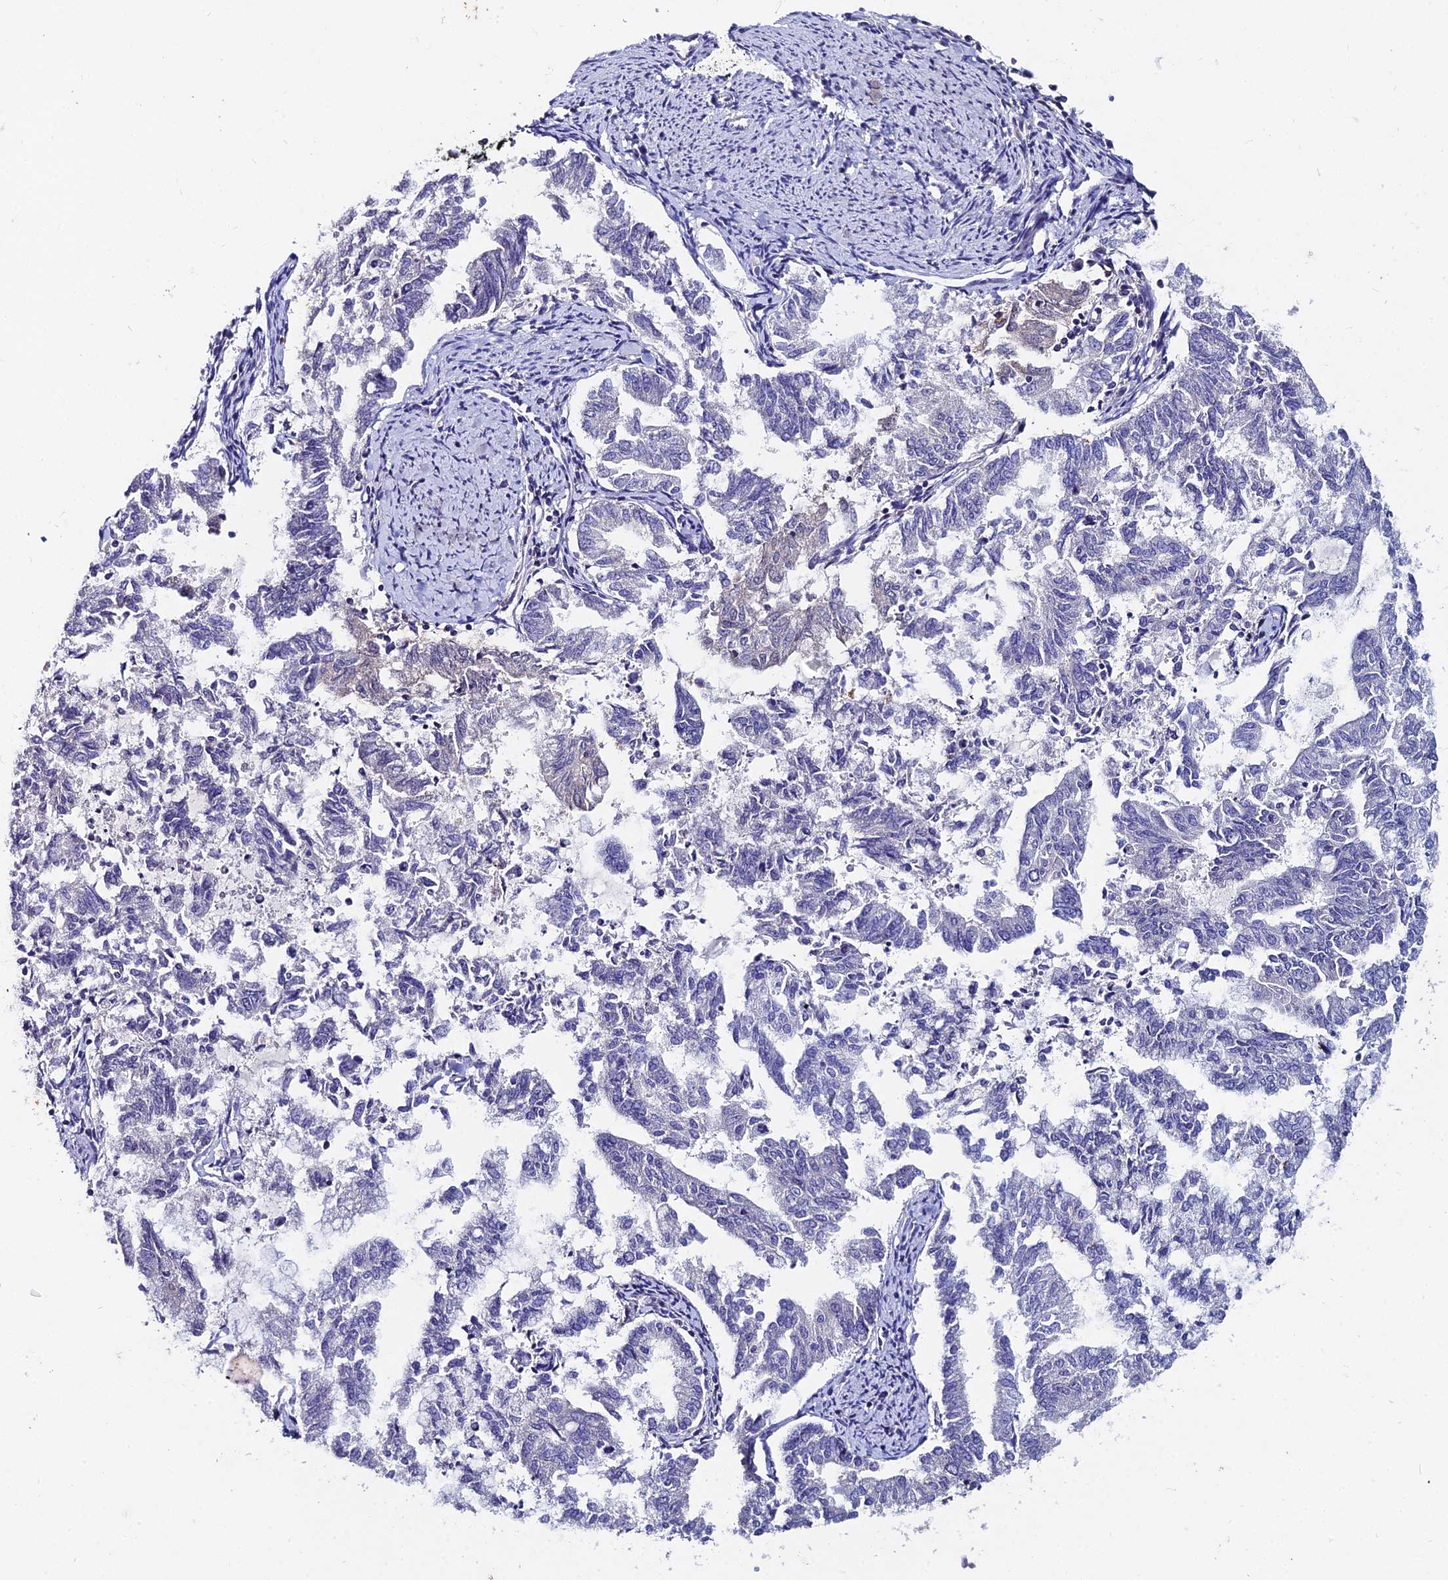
{"staining": {"intensity": "negative", "quantity": "none", "location": "none"}, "tissue": "endometrial cancer", "cell_type": "Tumor cells", "image_type": "cancer", "snomed": [{"axis": "morphology", "description": "Adenocarcinoma, NOS"}, {"axis": "topography", "description": "Endometrium"}], "caption": "There is no significant positivity in tumor cells of endometrial adenocarcinoma. (Brightfield microscopy of DAB (3,3'-diaminobenzidine) immunohistochemistry (IHC) at high magnification).", "gene": "LGALS7", "patient": {"sex": "female", "age": 79}}